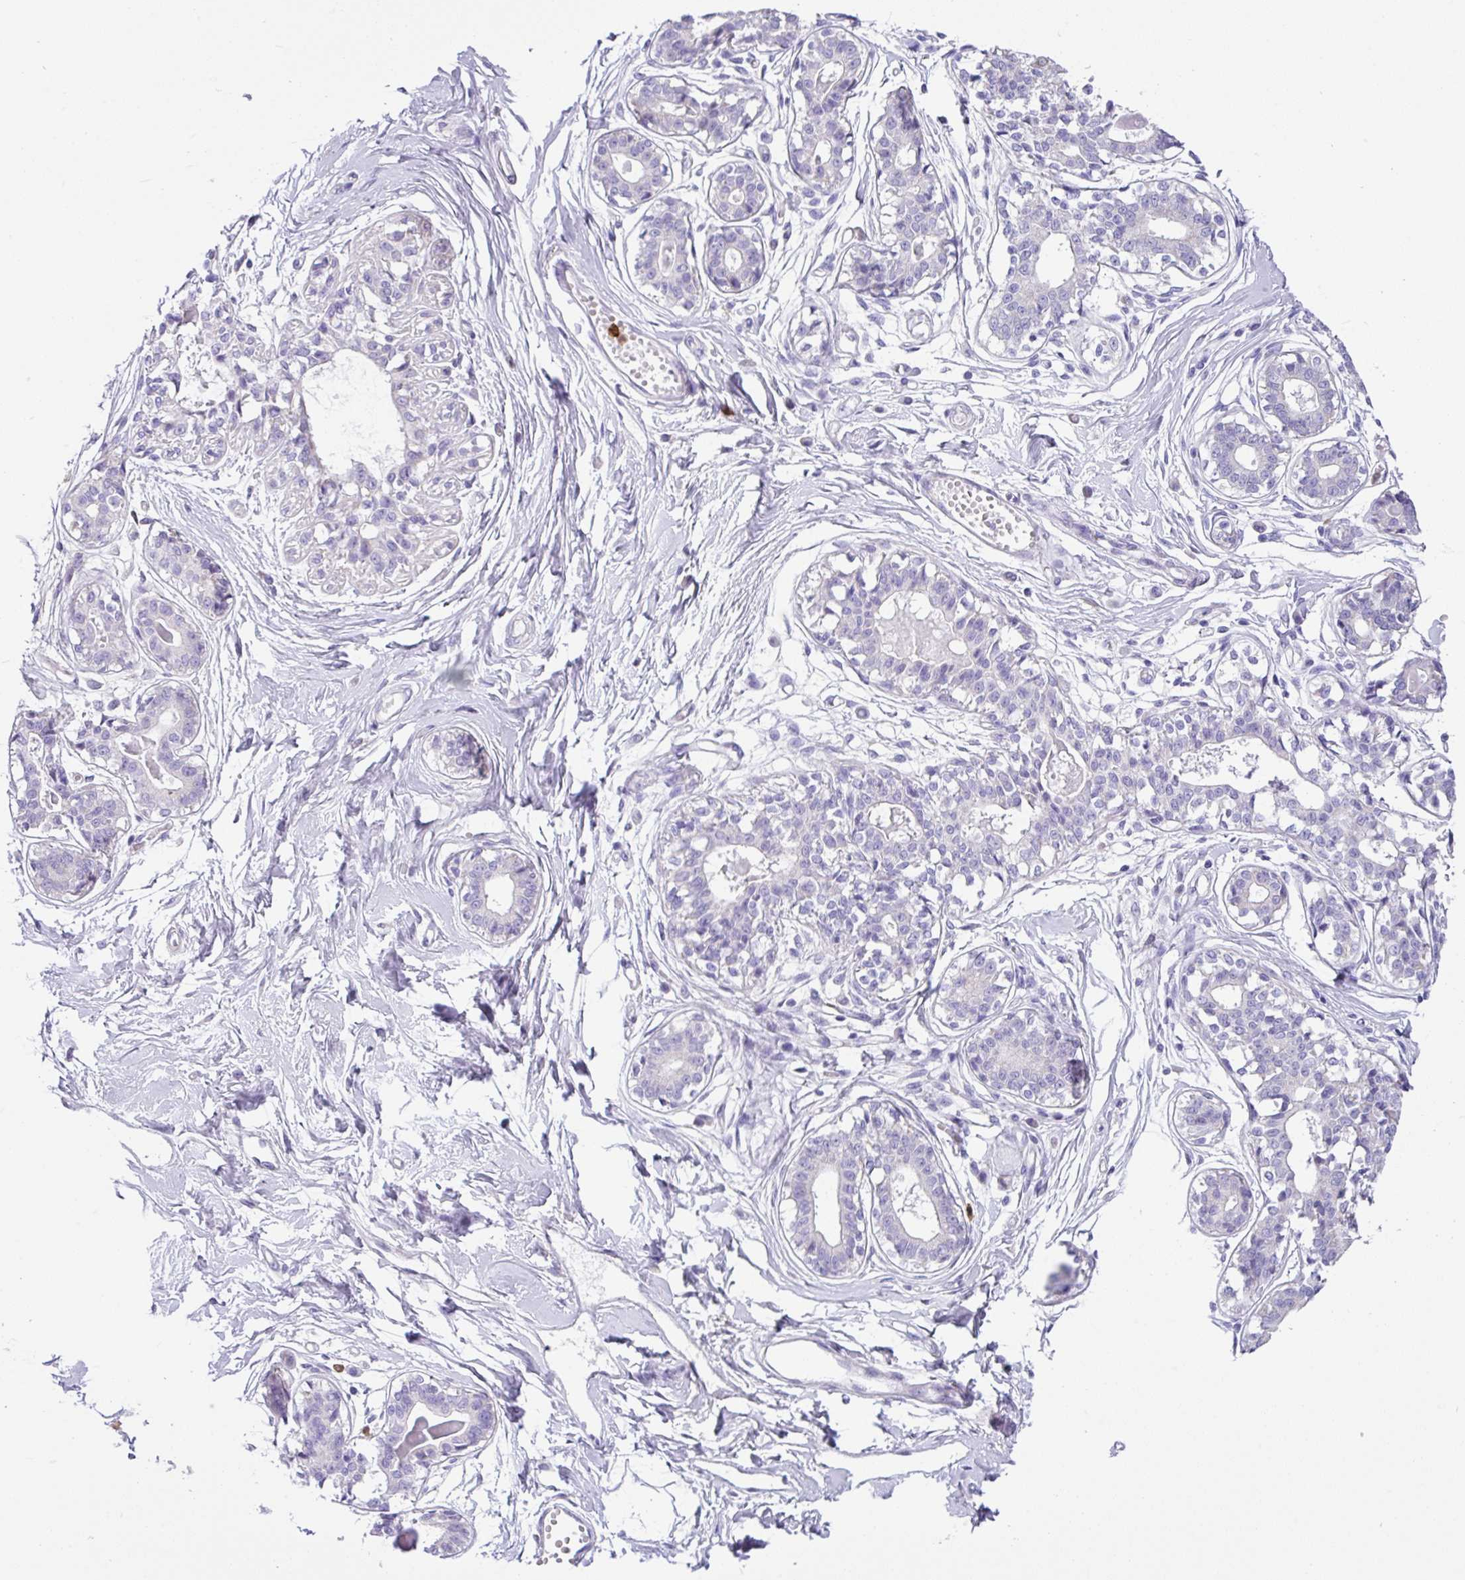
{"staining": {"intensity": "negative", "quantity": "none", "location": "none"}, "tissue": "breast", "cell_type": "Adipocytes", "image_type": "normal", "snomed": [{"axis": "morphology", "description": "Normal tissue, NOS"}, {"axis": "topography", "description": "Breast"}], "caption": "DAB (3,3'-diaminobenzidine) immunohistochemical staining of normal breast reveals no significant expression in adipocytes. (Immunohistochemistry, brightfield microscopy, high magnification).", "gene": "SH2D3C", "patient": {"sex": "female", "age": 45}}